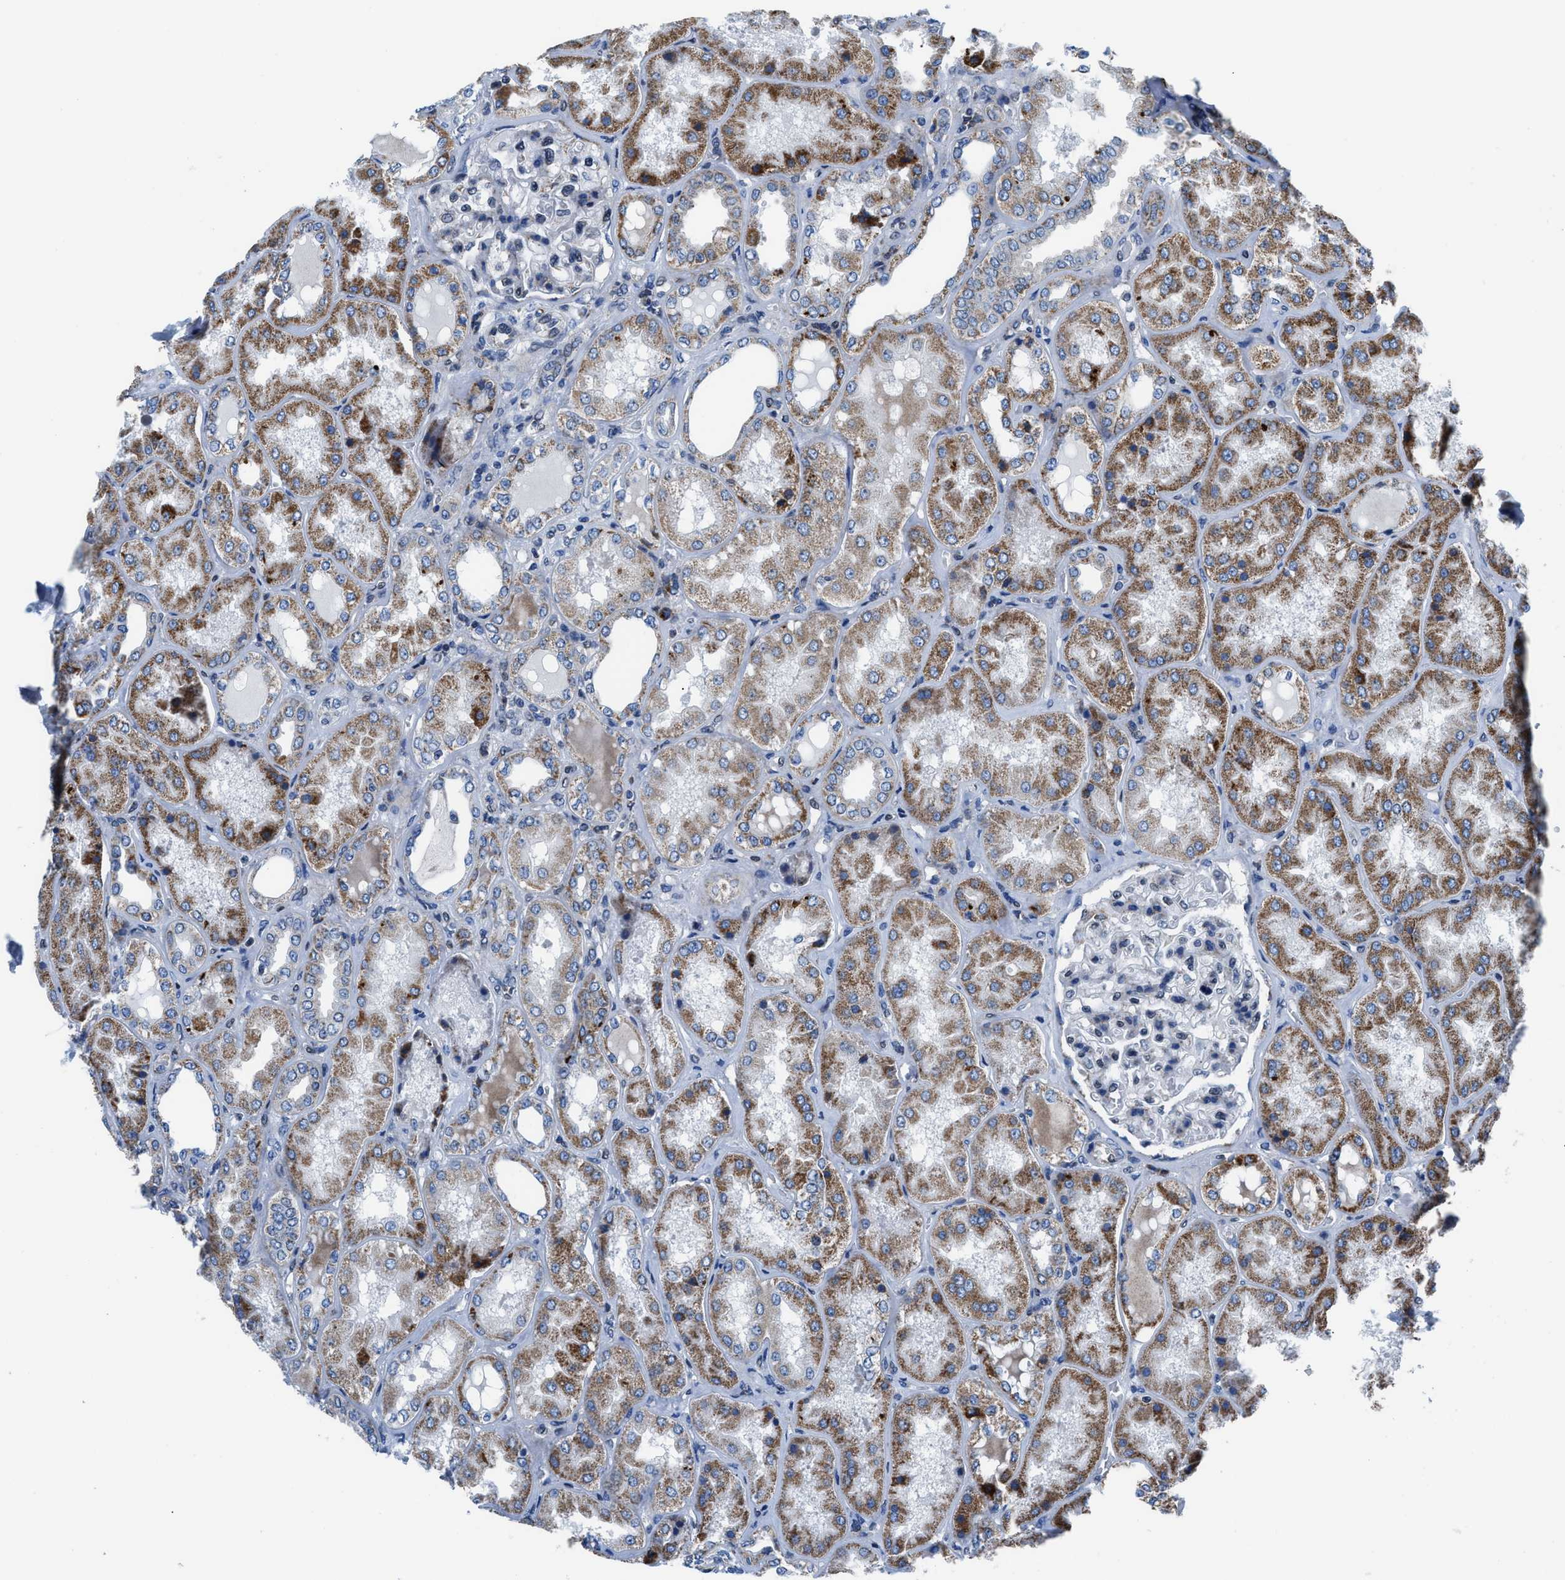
{"staining": {"intensity": "negative", "quantity": "none", "location": "none"}, "tissue": "kidney", "cell_type": "Cells in glomeruli", "image_type": "normal", "snomed": [{"axis": "morphology", "description": "Normal tissue, NOS"}, {"axis": "topography", "description": "Kidney"}], "caption": "Cells in glomeruli show no significant protein expression in unremarkable kidney. The staining was performed using DAB to visualize the protein expression in brown, while the nuclei were stained in blue with hematoxylin (Magnification: 20x).", "gene": "LMO2", "patient": {"sex": "female", "age": 56}}